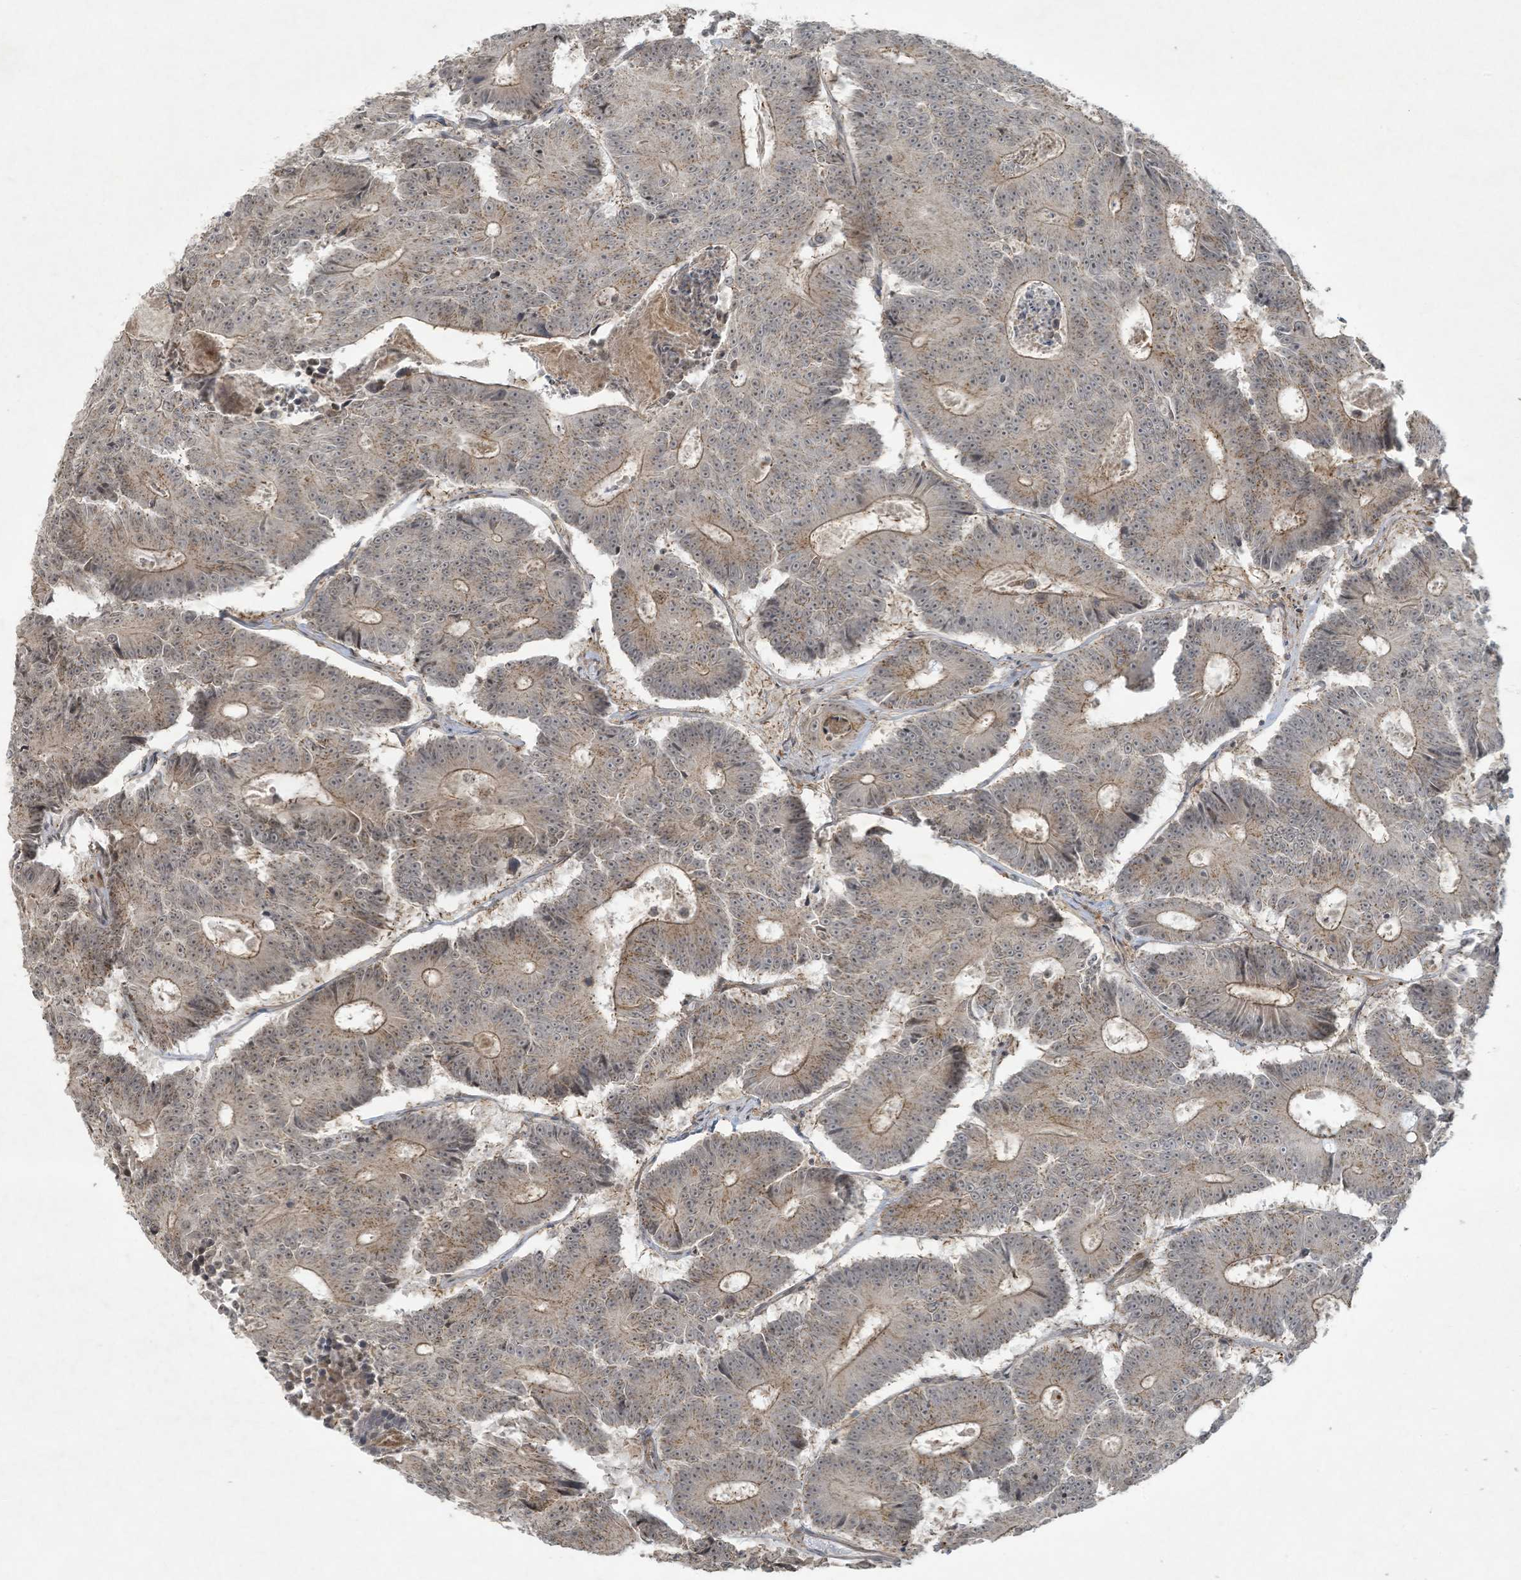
{"staining": {"intensity": "moderate", "quantity": "25%-75%", "location": "cytoplasmic/membranous"}, "tissue": "colorectal cancer", "cell_type": "Tumor cells", "image_type": "cancer", "snomed": [{"axis": "morphology", "description": "Adenocarcinoma, NOS"}, {"axis": "topography", "description": "Colon"}], "caption": "Colorectal cancer (adenocarcinoma) stained with DAB IHC shows medium levels of moderate cytoplasmic/membranous staining in about 25%-75% of tumor cells.", "gene": "ZNF263", "patient": {"sex": "male", "age": 83}}